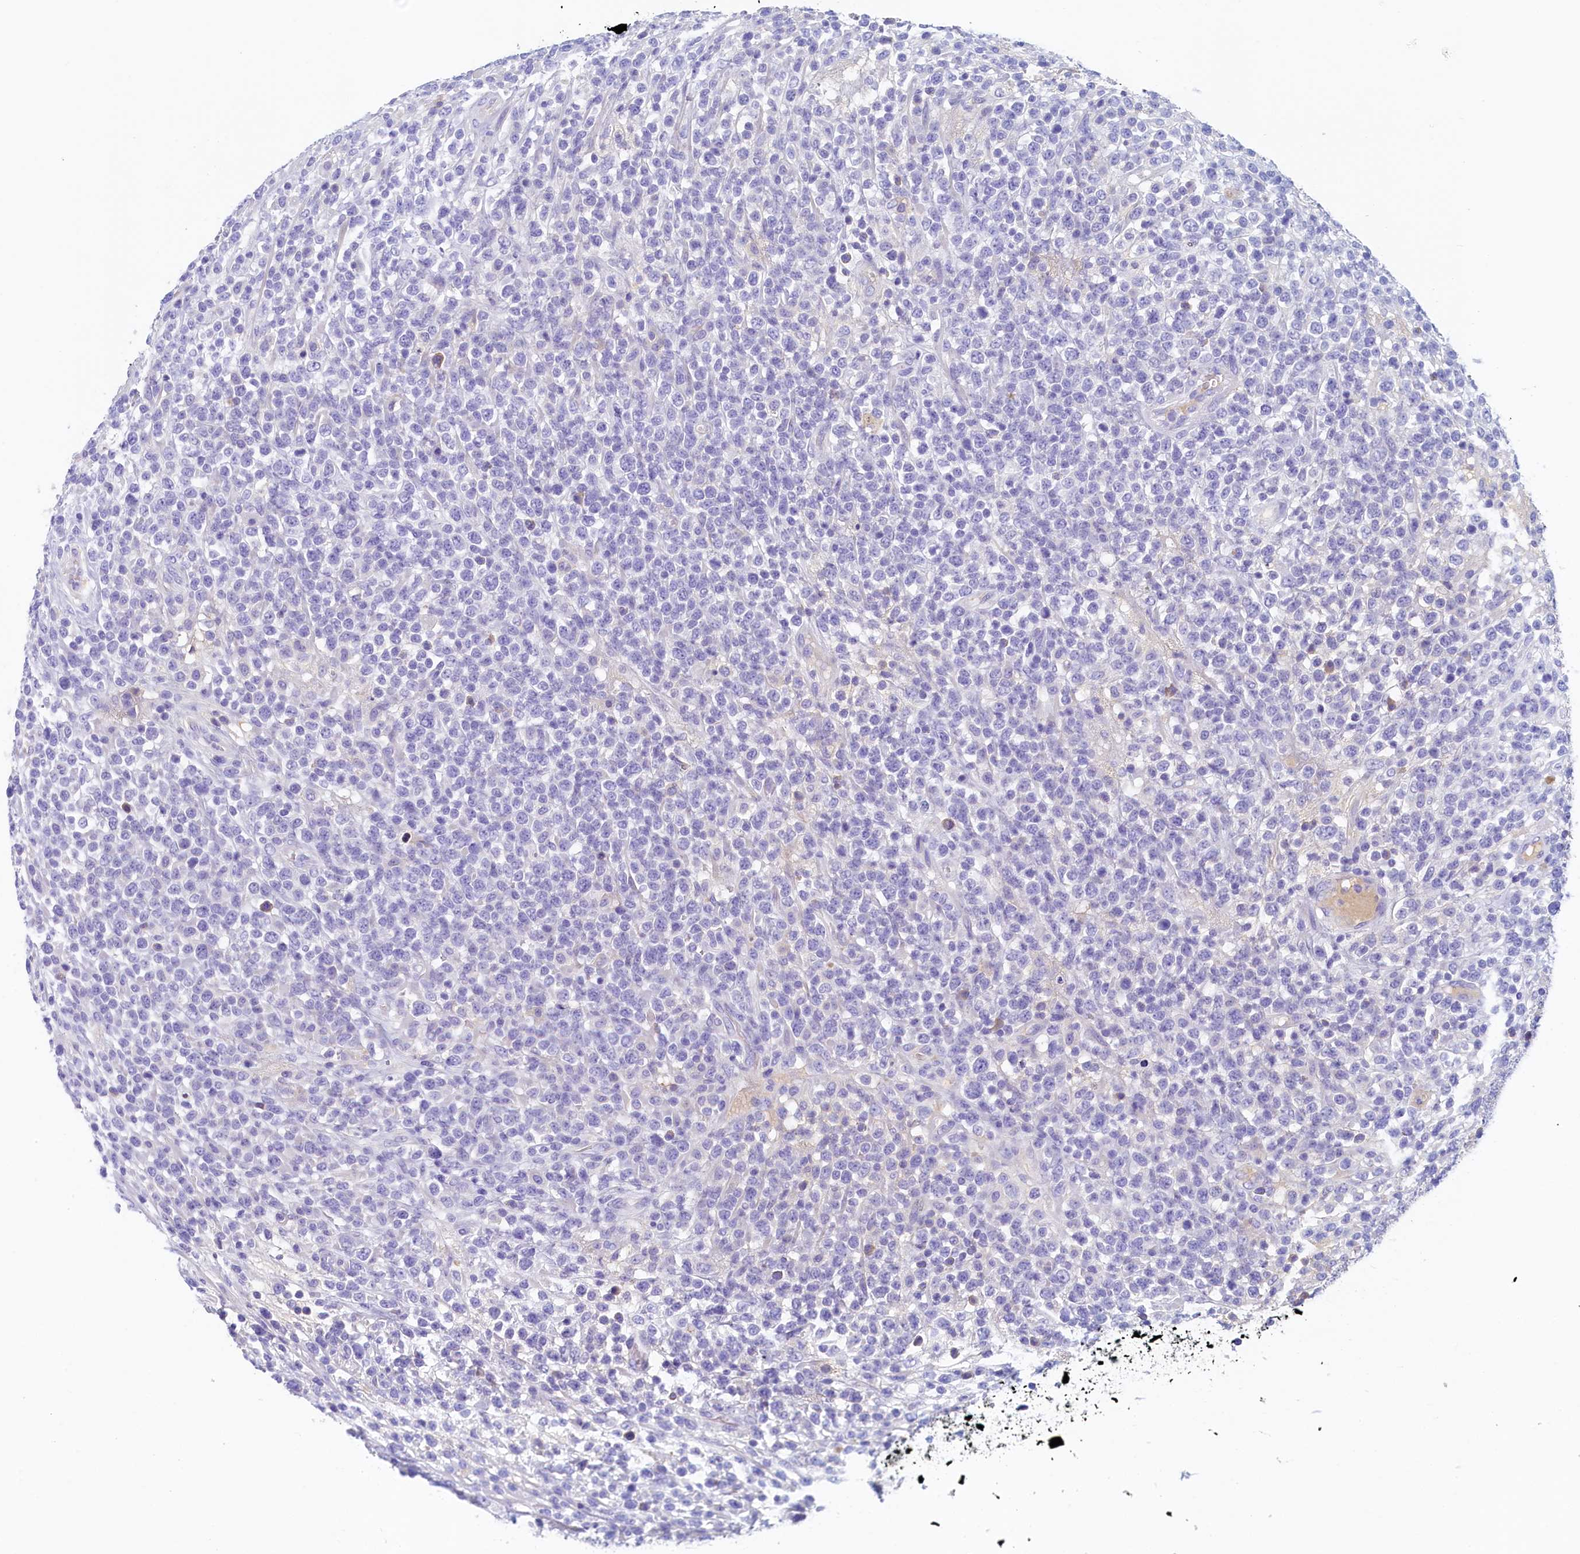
{"staining": {"intensity": "negative", "quantity": "none", "location": "none"}, "tissue": "lymphoma", "cell_type": "Tumor cells", "image_type": "cancer", "snomed": [{"axis": "morphology", "description": "Malignant lymphoma, non-Hodgkin's type, High grade"}, {"axis": "topography", "description": "Colon"}], "caption": "Tumor cells show no significant positivity in lymphoma.", "gene": "GUCA1C", "patient": {"sex": "female", "age": 53}}